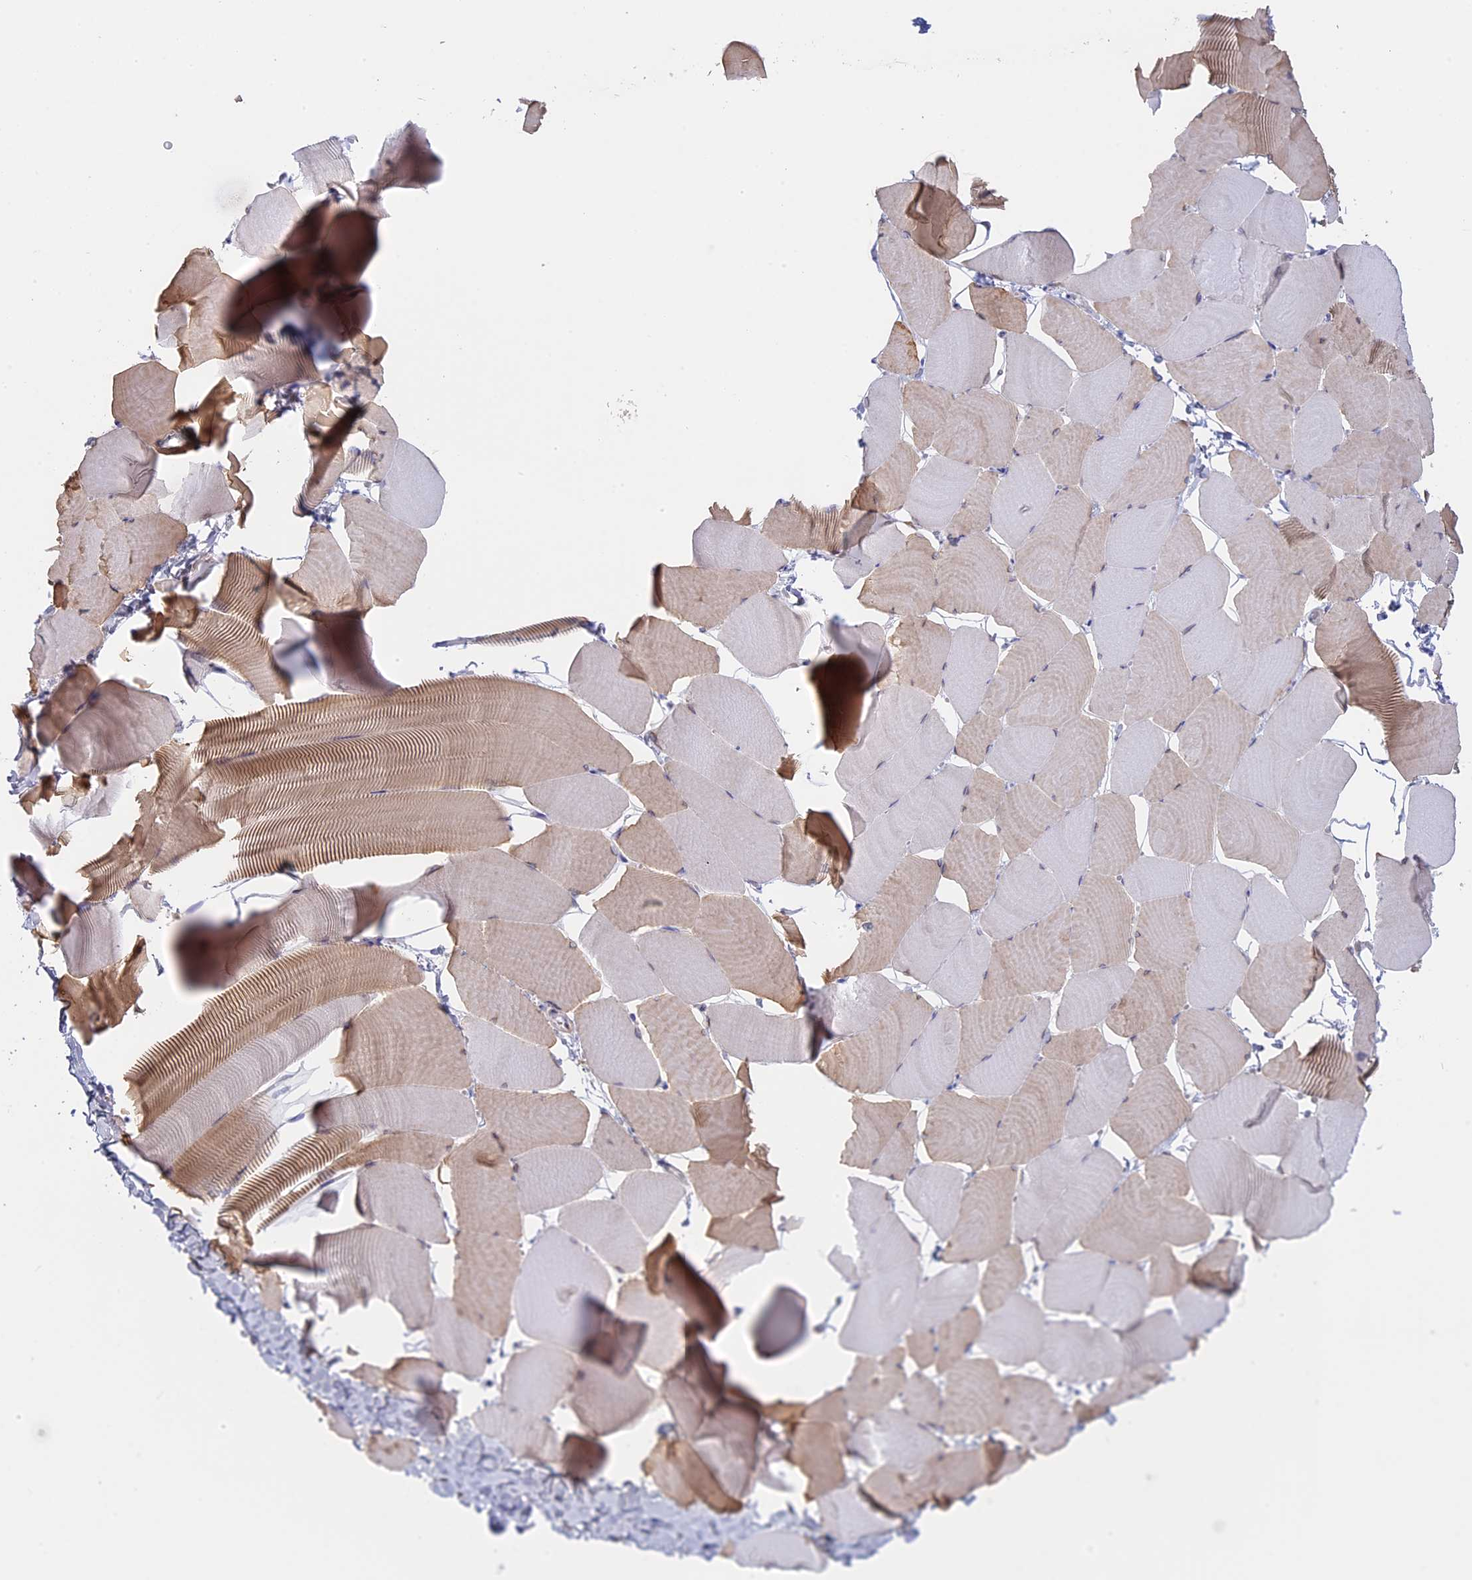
{"staining": {"intensity": "moderate", "quantity": "<25%", "location": "cytoplasmic/membranous"}, "tissue": "skeletal muscle", "cell_type": "Myocytes", "image_type": "normal", "snomed": [{"axis": "morphology", "description": "Normal tissue, NOS"}, {"axis": "topography", "description": "Skeletal muscle"}], "caption": "Immunohistochemistry (IHC) of normal skeletal muscle shows low levels of moderate cytoplasmic/membranous expression in approximately <25% of myocytes. The staining was performed using DAB (3,3'-diaminobenzidine), with brown indicating positive protein expression. Nuclei are stained blue with hematoxylin.", "gene": "GMIP", "patient": {"sex": "male", "age": 25}}